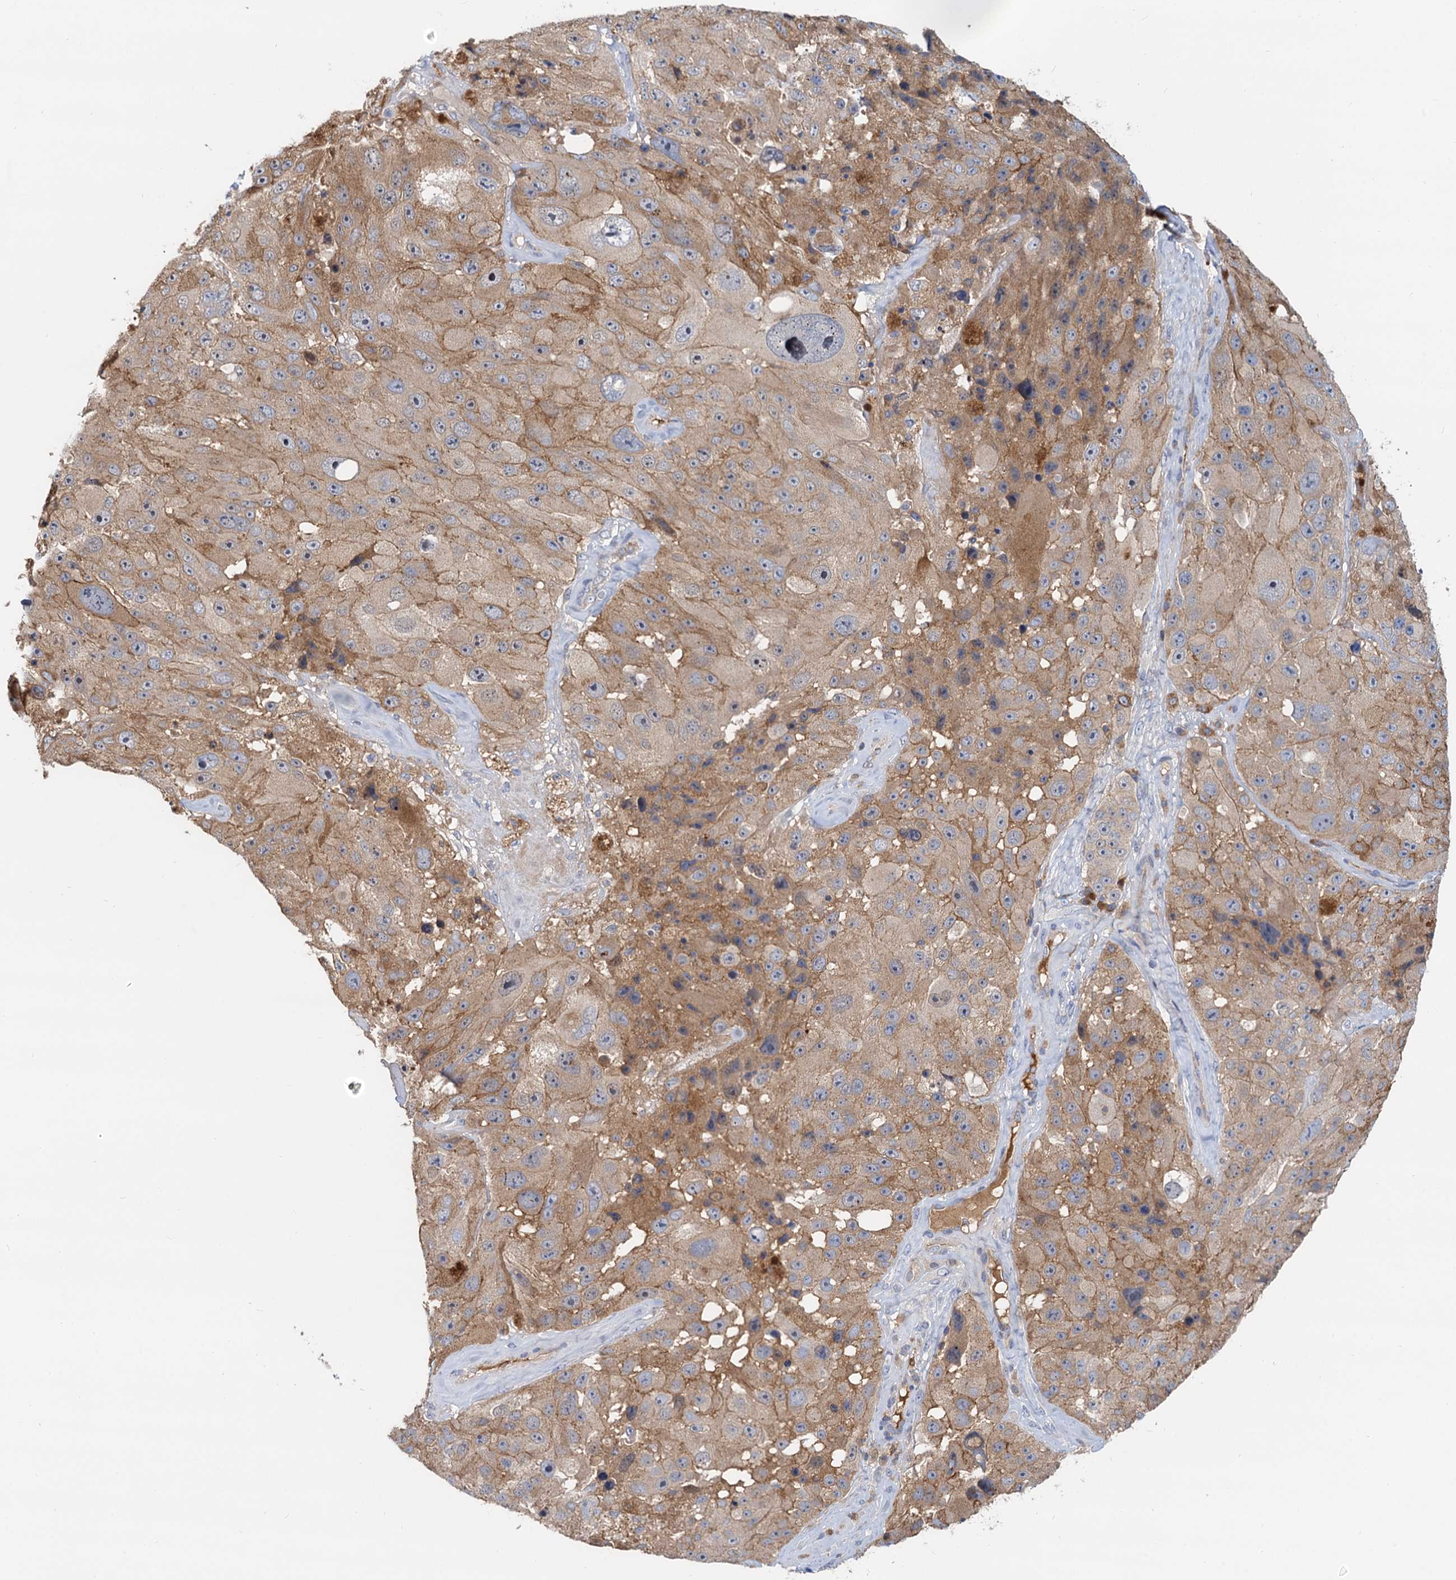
{"staining": {"intensity": "moderate", "quantity": "25%-75%", "location": "cytoplasmic/membranous"}, "tissue": "melanoma", "cell_type": "Tumor cells", "image_type": "cancer", "snomed": [{"axis": "morphology", "description": "Malignant melanoma, Metastatic site"}, {"axis": "topography", "description": "Lymph node"}], "caption": "Moderate cytoplasmic/membranous positivity is present in approximately 25%-75% of tumor cells in melanoma.", "gene": "LNX2", "patient": {"sex": "male", "age": 62}}